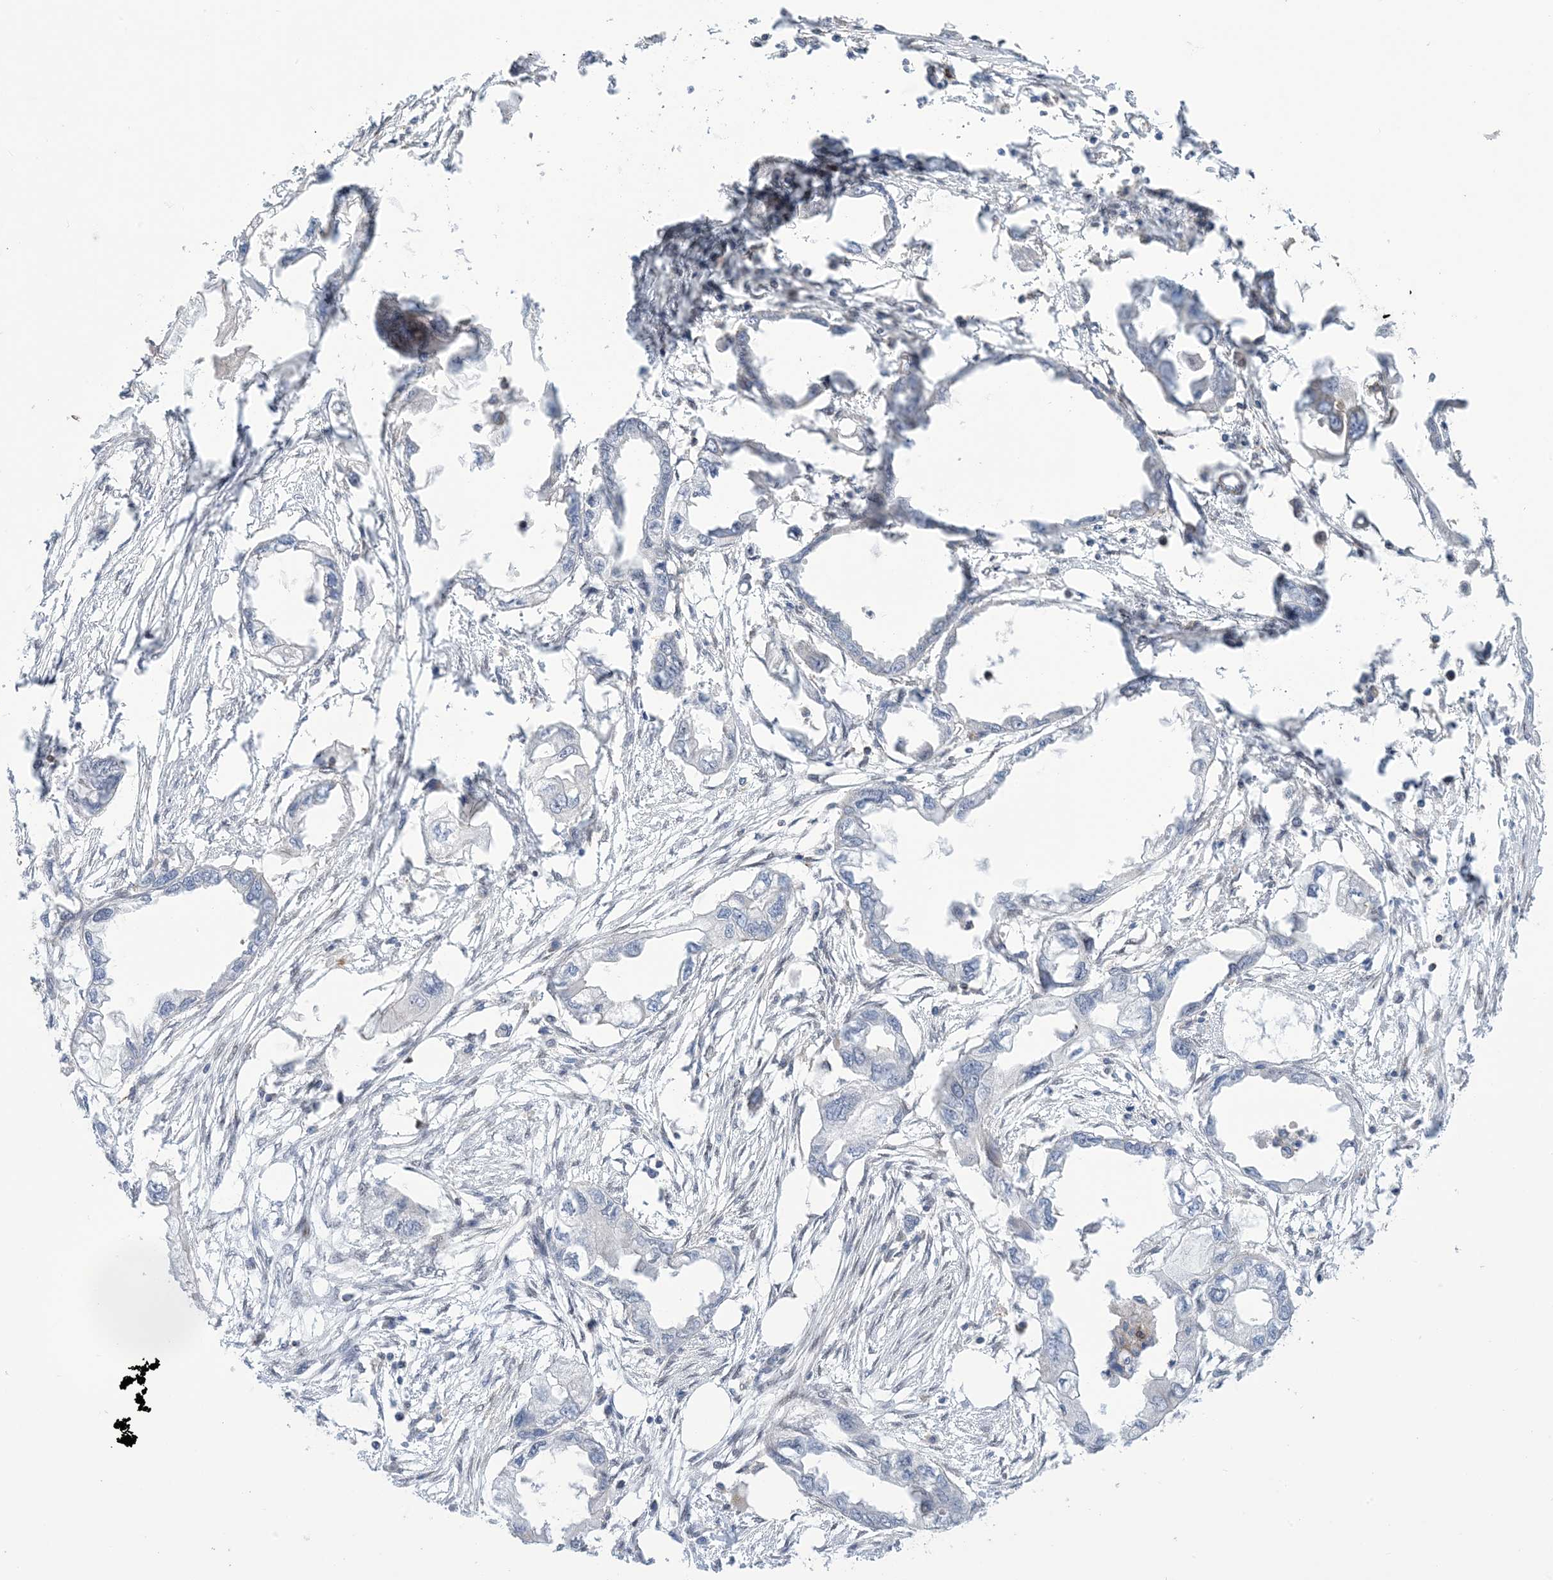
{"staining": {"intensity": "negative", "quantity": "none", "location": "none"}, "tissue": "endometrial cancer", "cell_type": "Tumor cells", "image_type": "cancer", "snomed": [{"axis": "morphology", "description": "Adenocarcinoma, NOS"}, {"axis": "morphology", "description": "Adenocarcinoma, metastatic, NOS"}, {"axis": "topography", "description": "Adipose tissue"}, {"axis": "topography", "description": "Endometrium"}], "caption": "DAB (3,3'-diaminobenzidine) immunohistochemical staining of endometrial cancer demonstrates no significant expression in tumor cells.", "gene": "ZNF8", "patient": {"sex": "female", "age": 67}}